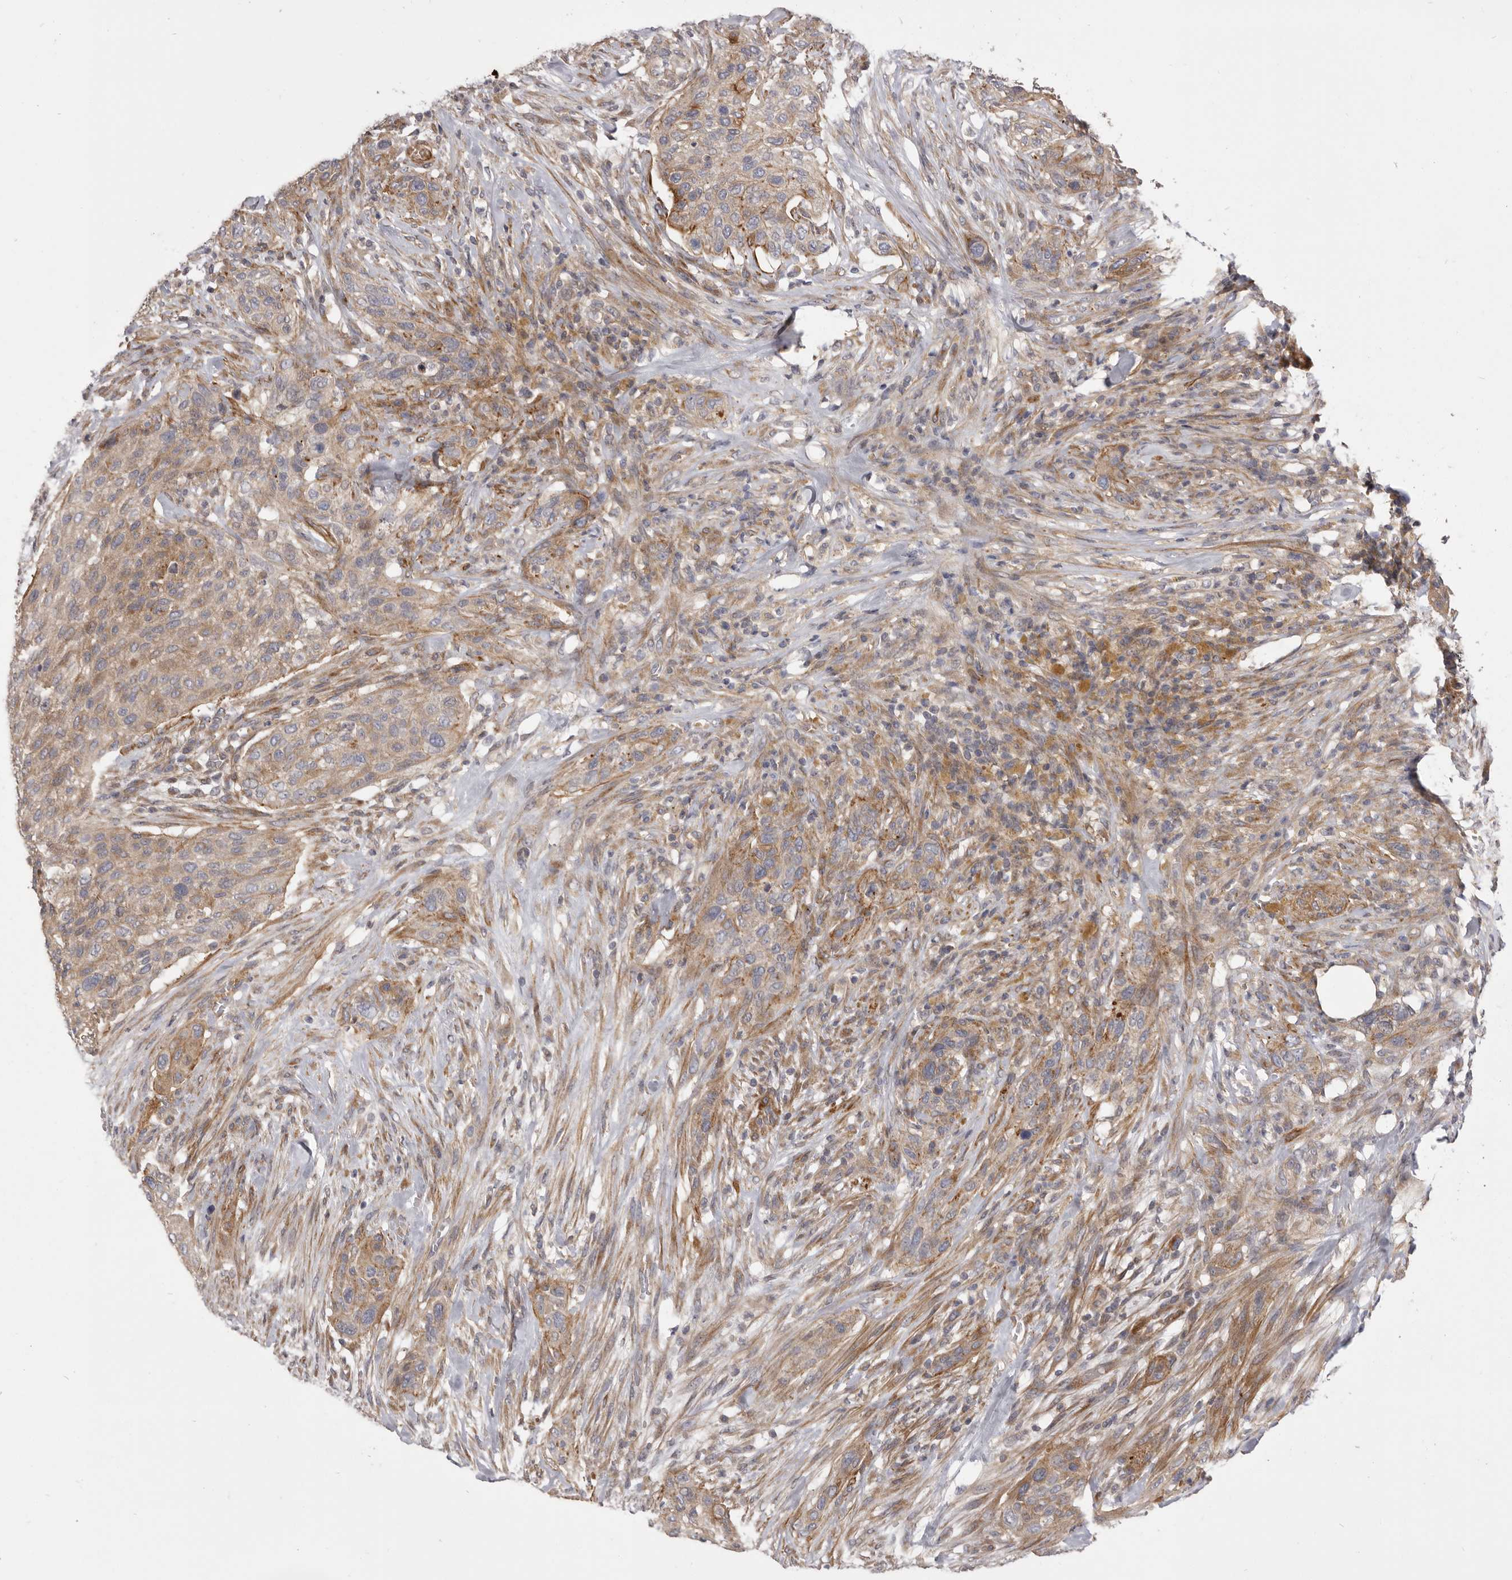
{"staining": {"intensity": "moderate", "quantity": ">75%", "location": "cytoplasmic/membranous"}, "tissue": "urothelial cancer", "cell_type": "Tumor cells", "image_type": "cancer", "snomed": [{"axis": "morphology", "description": "Urothelial carcinoma, High grade"}, {"axis": "topography", "description": "Urinary bladder"}], "caption": "Moderate cytoplasmic/membranous positivity for a protein is present in approximately >75% of tumor cells of urothelial cancer using immunohistochemistry (IHC).", "gene": "VPS45", "patient": {"sex": "male", "age": 35}}